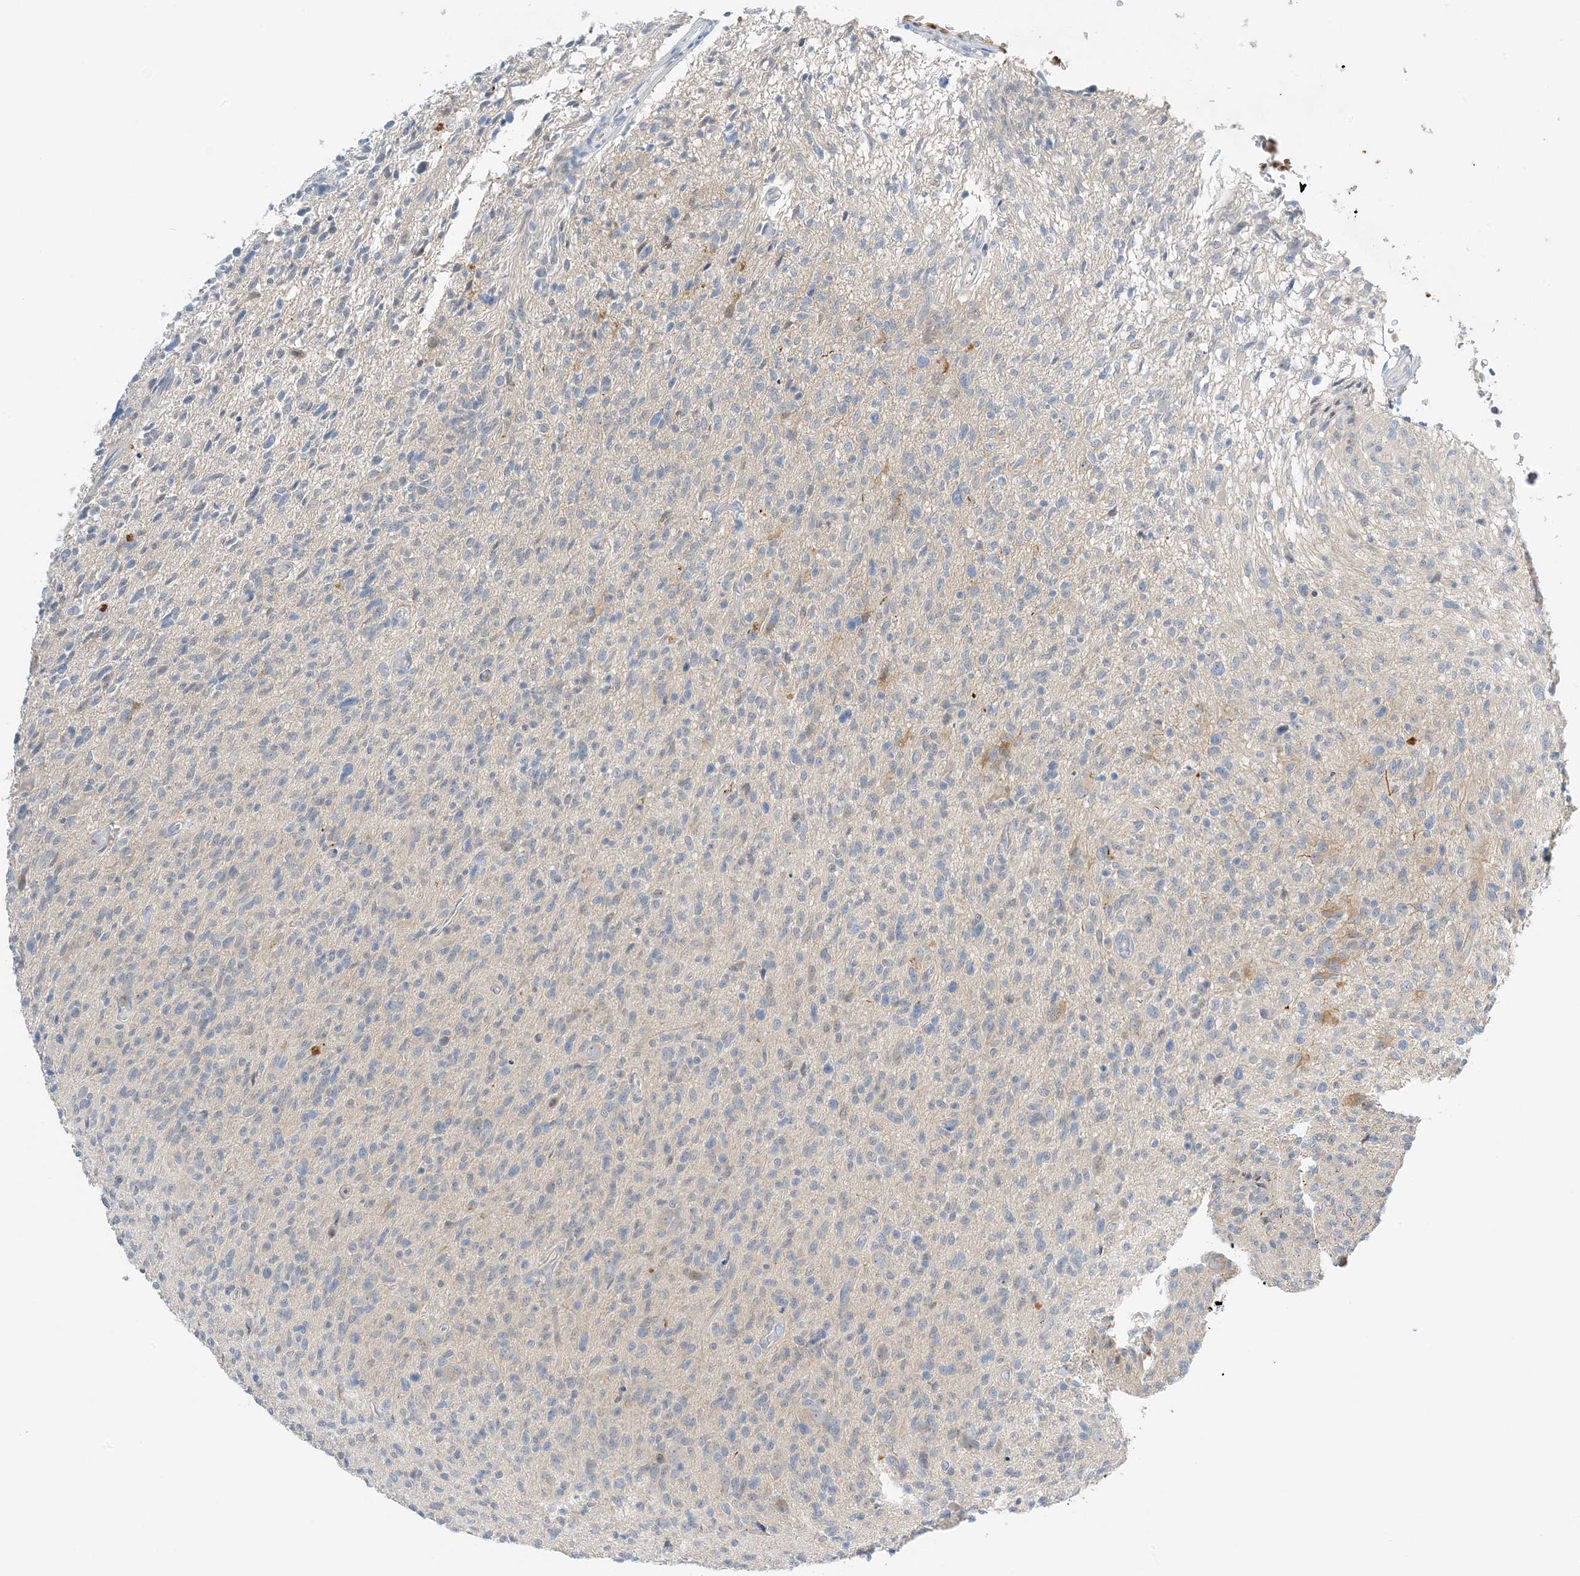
{"staining": {"intensity": "negative", "quantity": "none", "location": "none"}, "tissue": "glioma", "cell_type": "Tumor cells", "image_type": "cancer", "snomed": [{"axis": "morphology", "description": "Glioma, malignant, High grade"}, {"axis": "topography", "description": "Brain"}], "caption": "Immunohistochemistry micrograph of human malignant glioma (high-grade) stained for a protein (brown), which displays no staining in tumor cells. The staining is performed using DAB (3,3'-diaminobenzidine) brown chromogen with nuclei counter-stained in using hematoxylin.", "gene": "KIFBP", "patient": {"sex": "female", "age": 57}}